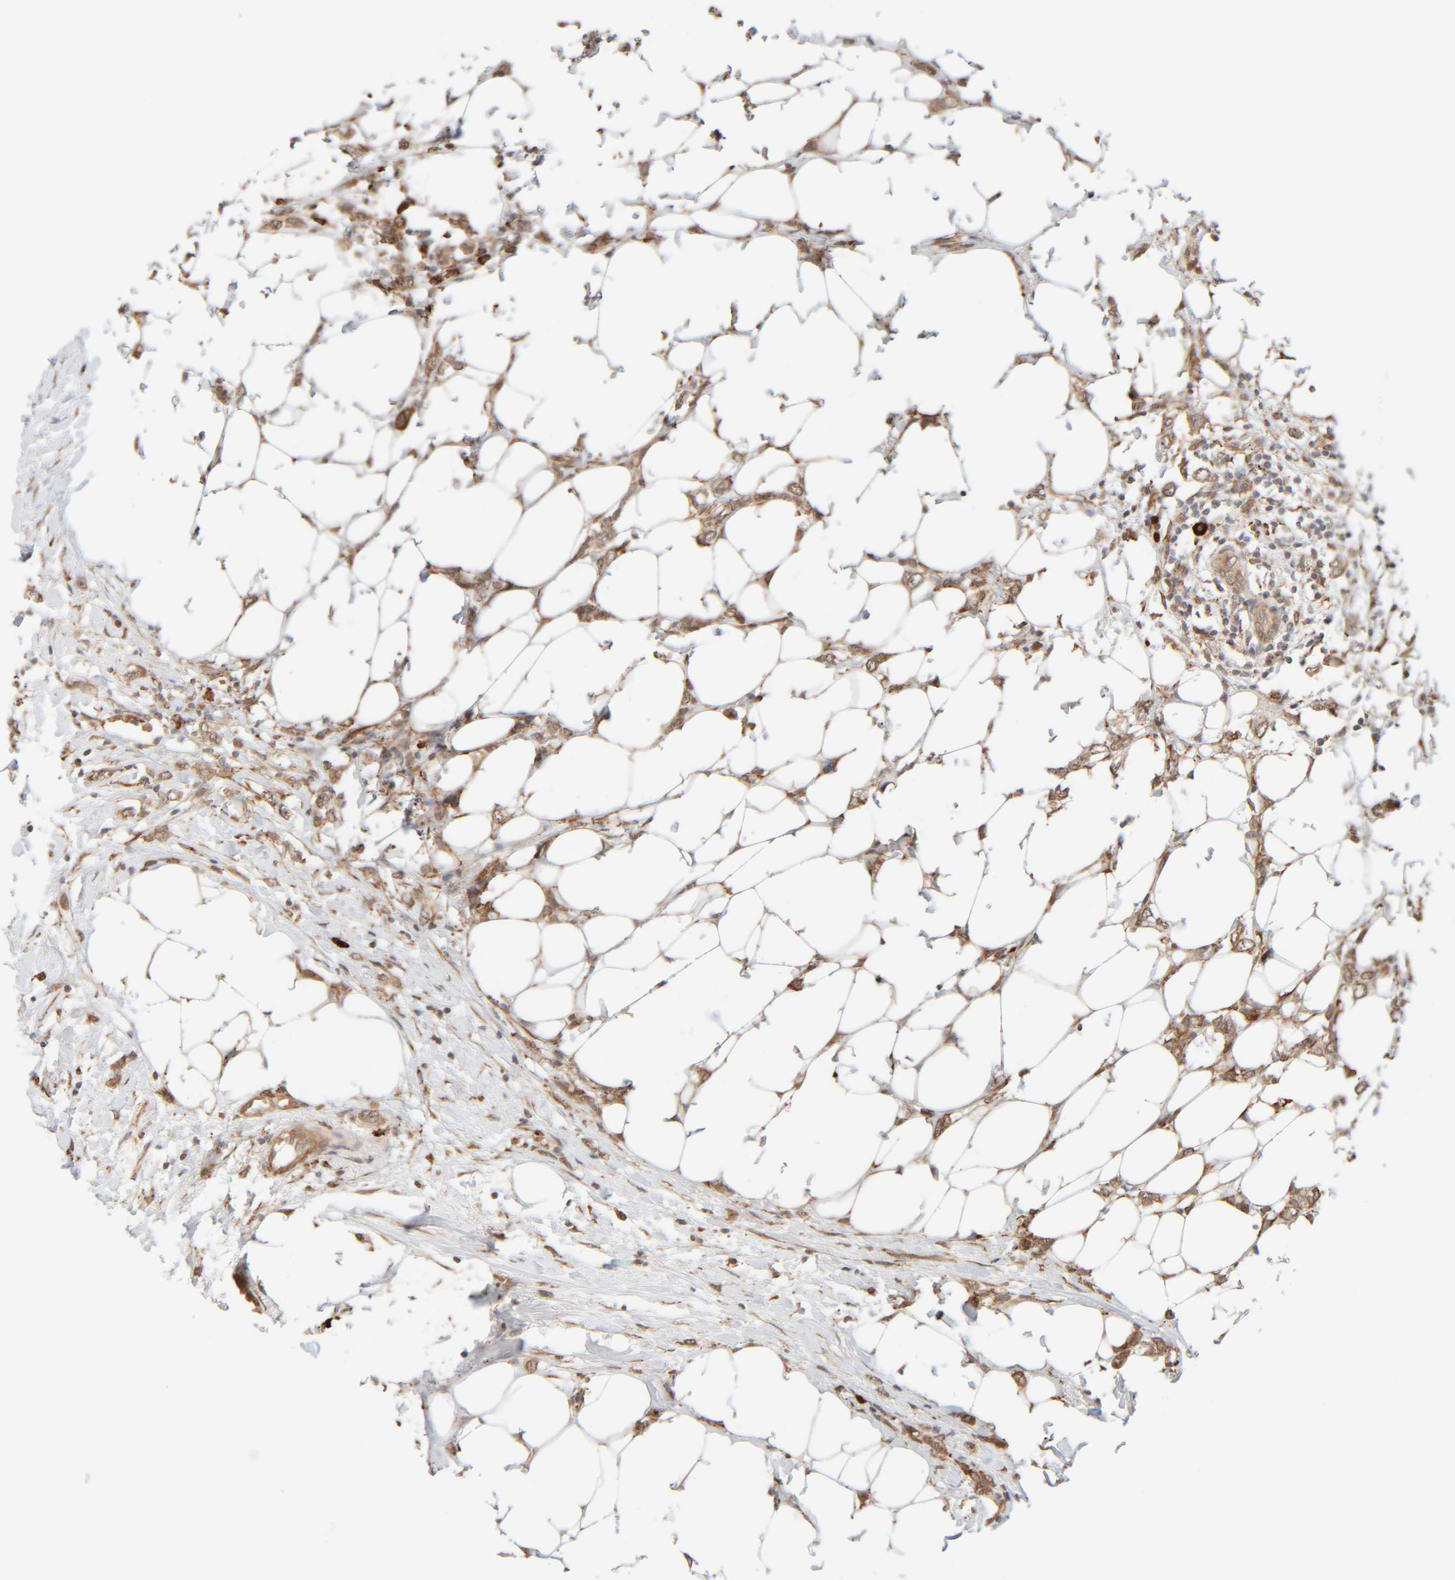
{"staining": {"intensity": "moderate", "quantity": ">75%", "location": "cytoplasmic/membranous"}, "tissue": "breast cancer", "cell_type": "Tumor cells", "image_type": "cancer", "snomed": [{"axis": "morphology", "description": "Normal tissue, NOS"}, {"axis": "morphology", "description": "Lobular carcinoma"}, {"axis": "topography", "description": "Breast"}], "caption": "Human breast cancer stained with a protein marker reveals moderate staining in tumor cells.", "gene": "INTS1", "patient": {"sex": "female", "age": 47}}